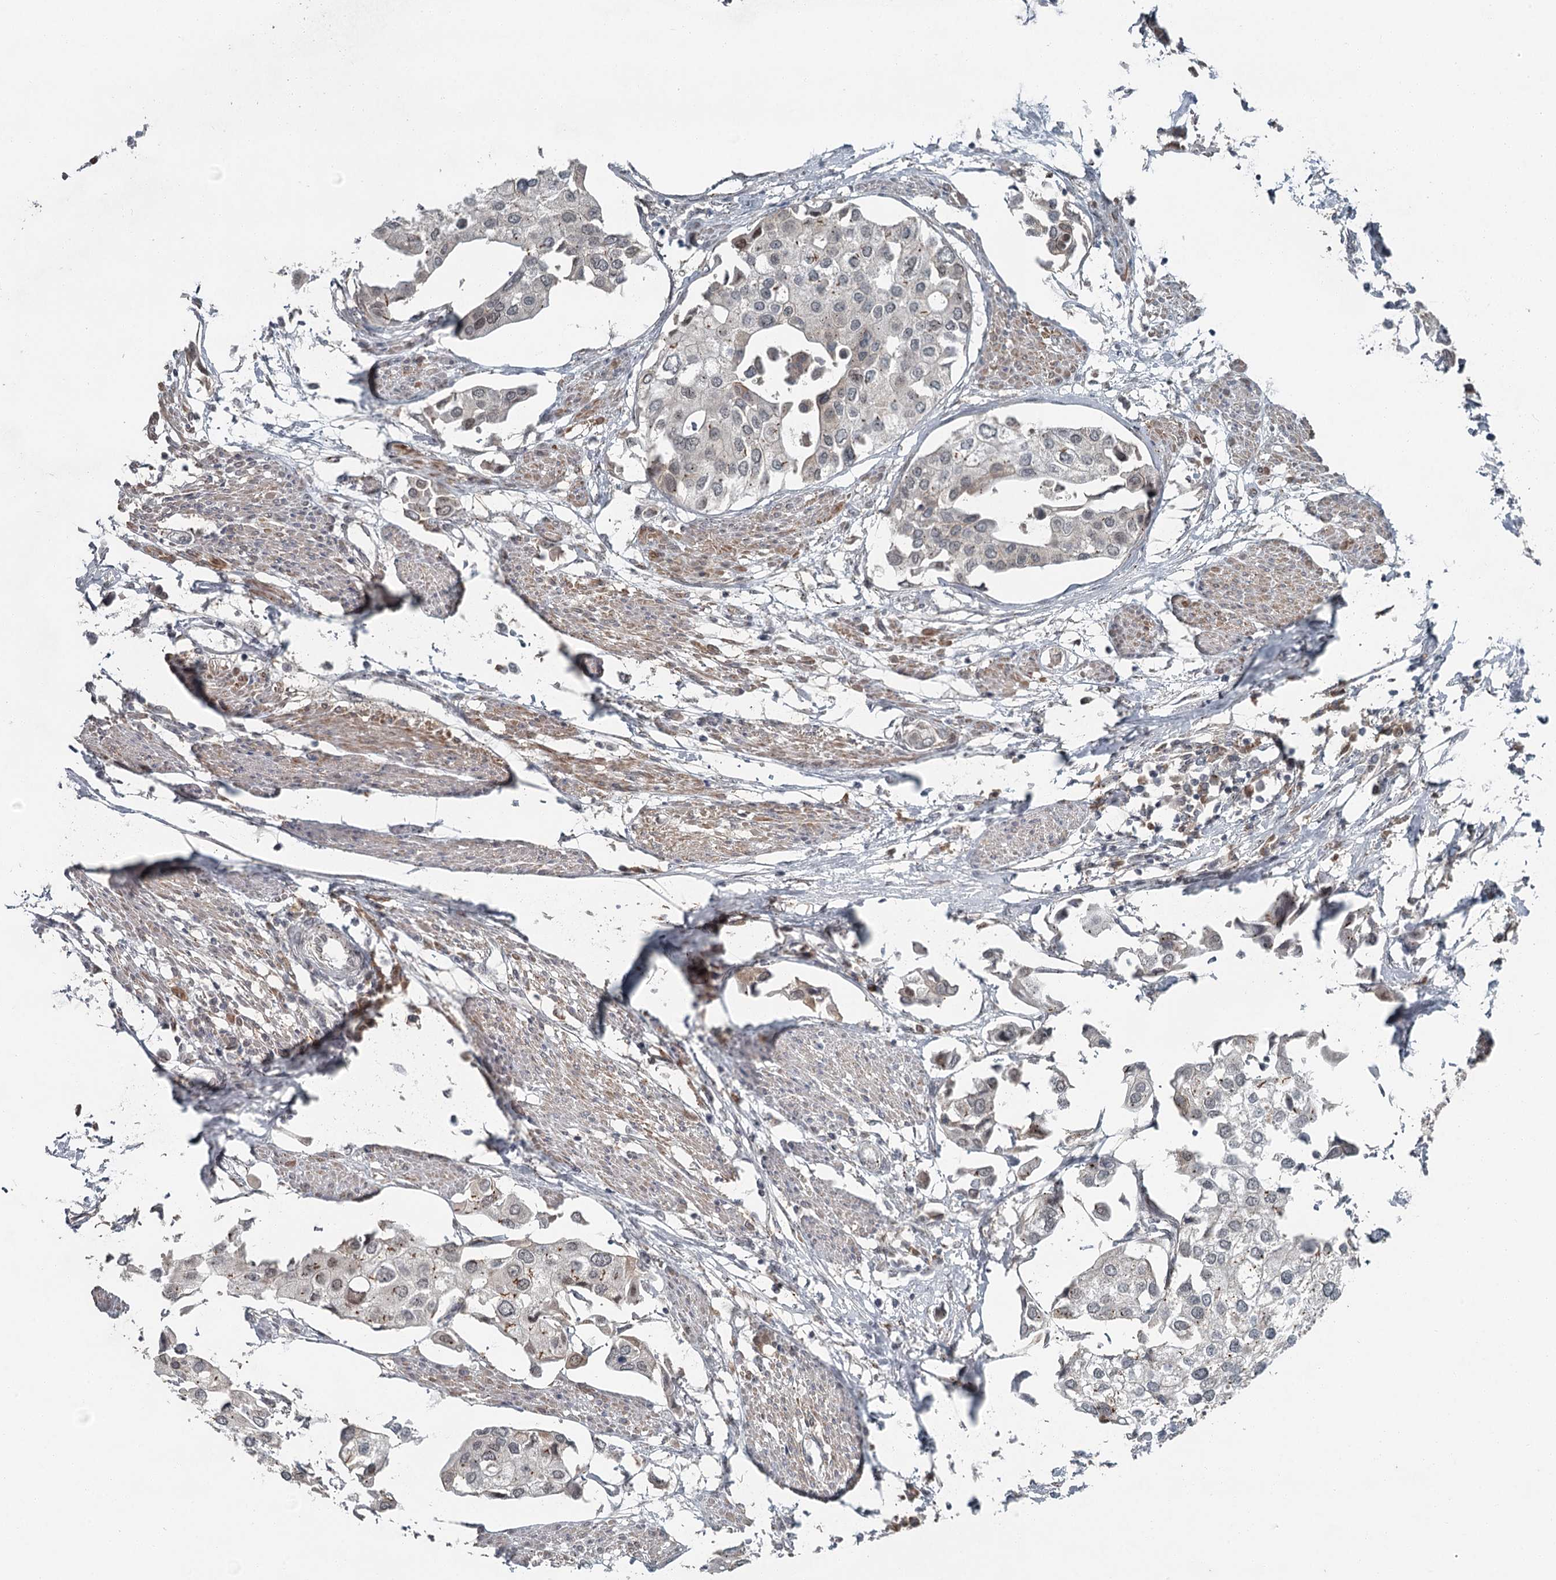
{"staining": {"intensity": "weak", "quantity": "<25%", "location": "cytoplasmic/membranous,nuclear"}, "tissue": "urothelial cancer", "cell_type": "Tumor cells", "image_type": "cancer", "snomed": [{"axis": "morphology", "description": "Urothelial carcinoma, High grade"}, {"axis": "topography", "description": "Urinary bladder"}], "caption": "A high-resolution photomicrograph shows IHC staining of urothelial cancer, which reveals no significant expression in tumor cells.", "gene": "EXOSC1", "patient": {"sex": "male", "age": 64}}